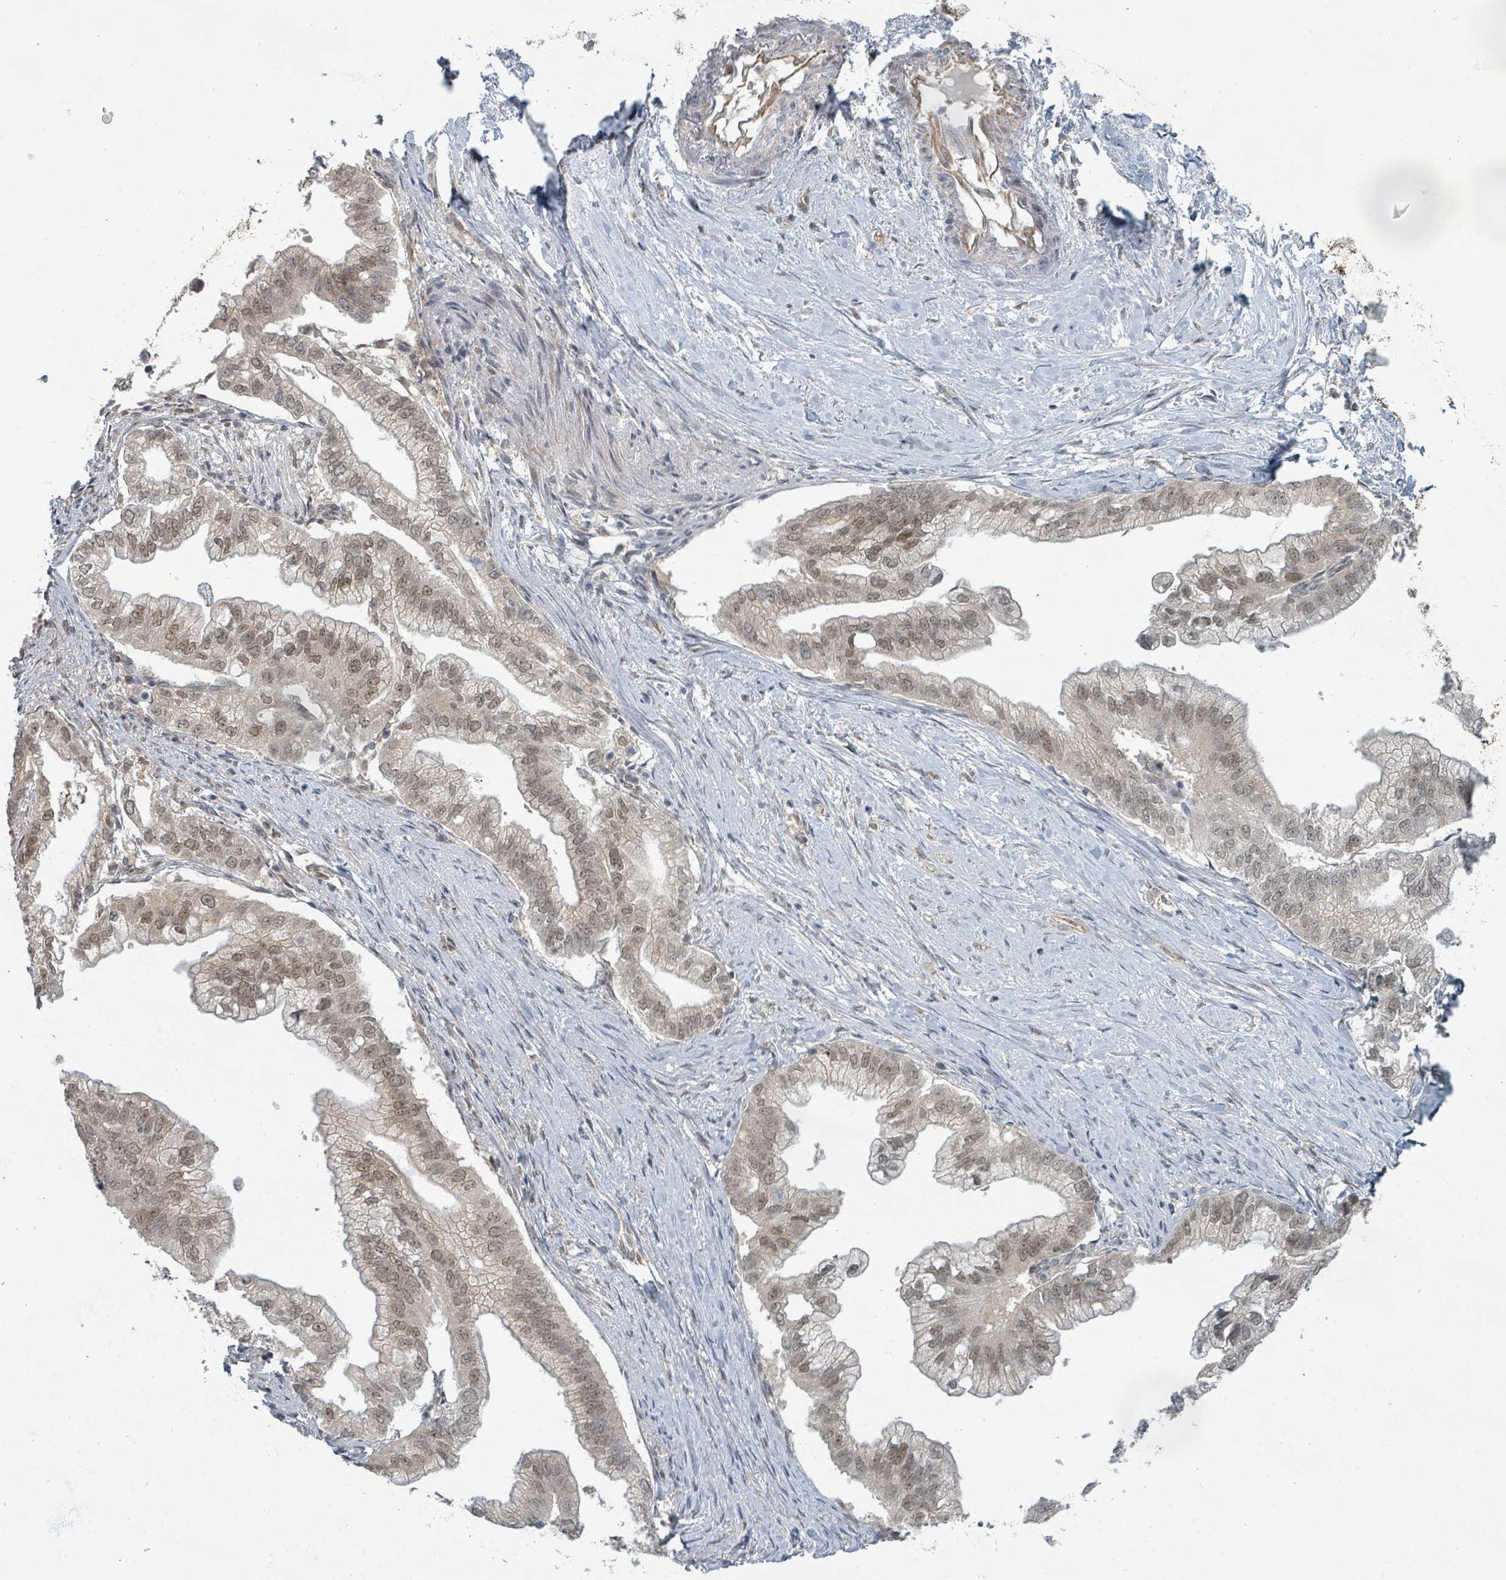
{"staining": {"intensity": "weak", "quantity": ">75%", "location": "nuclear"}, "tissue": "pancreatic cancer", "cell_type": "Tumor cells", "image_type": "cancer", "snomed": [{"axis": "morphology", "description": "Adenocarcinoma, NOS"}, {"axis": "topography", "description": "Pancreas"}], "caption": "IHC (DAB) staining of human pancreatic cancer displays weak nuclear protein staining in approximately >75% of tumor cells. (Stains: DAB in brown, nuclei in blue, Microscopy: brightfield microscopy at high magnification).", "gene": "INTS15", "patient": {"sex": "male", "age": 70}}